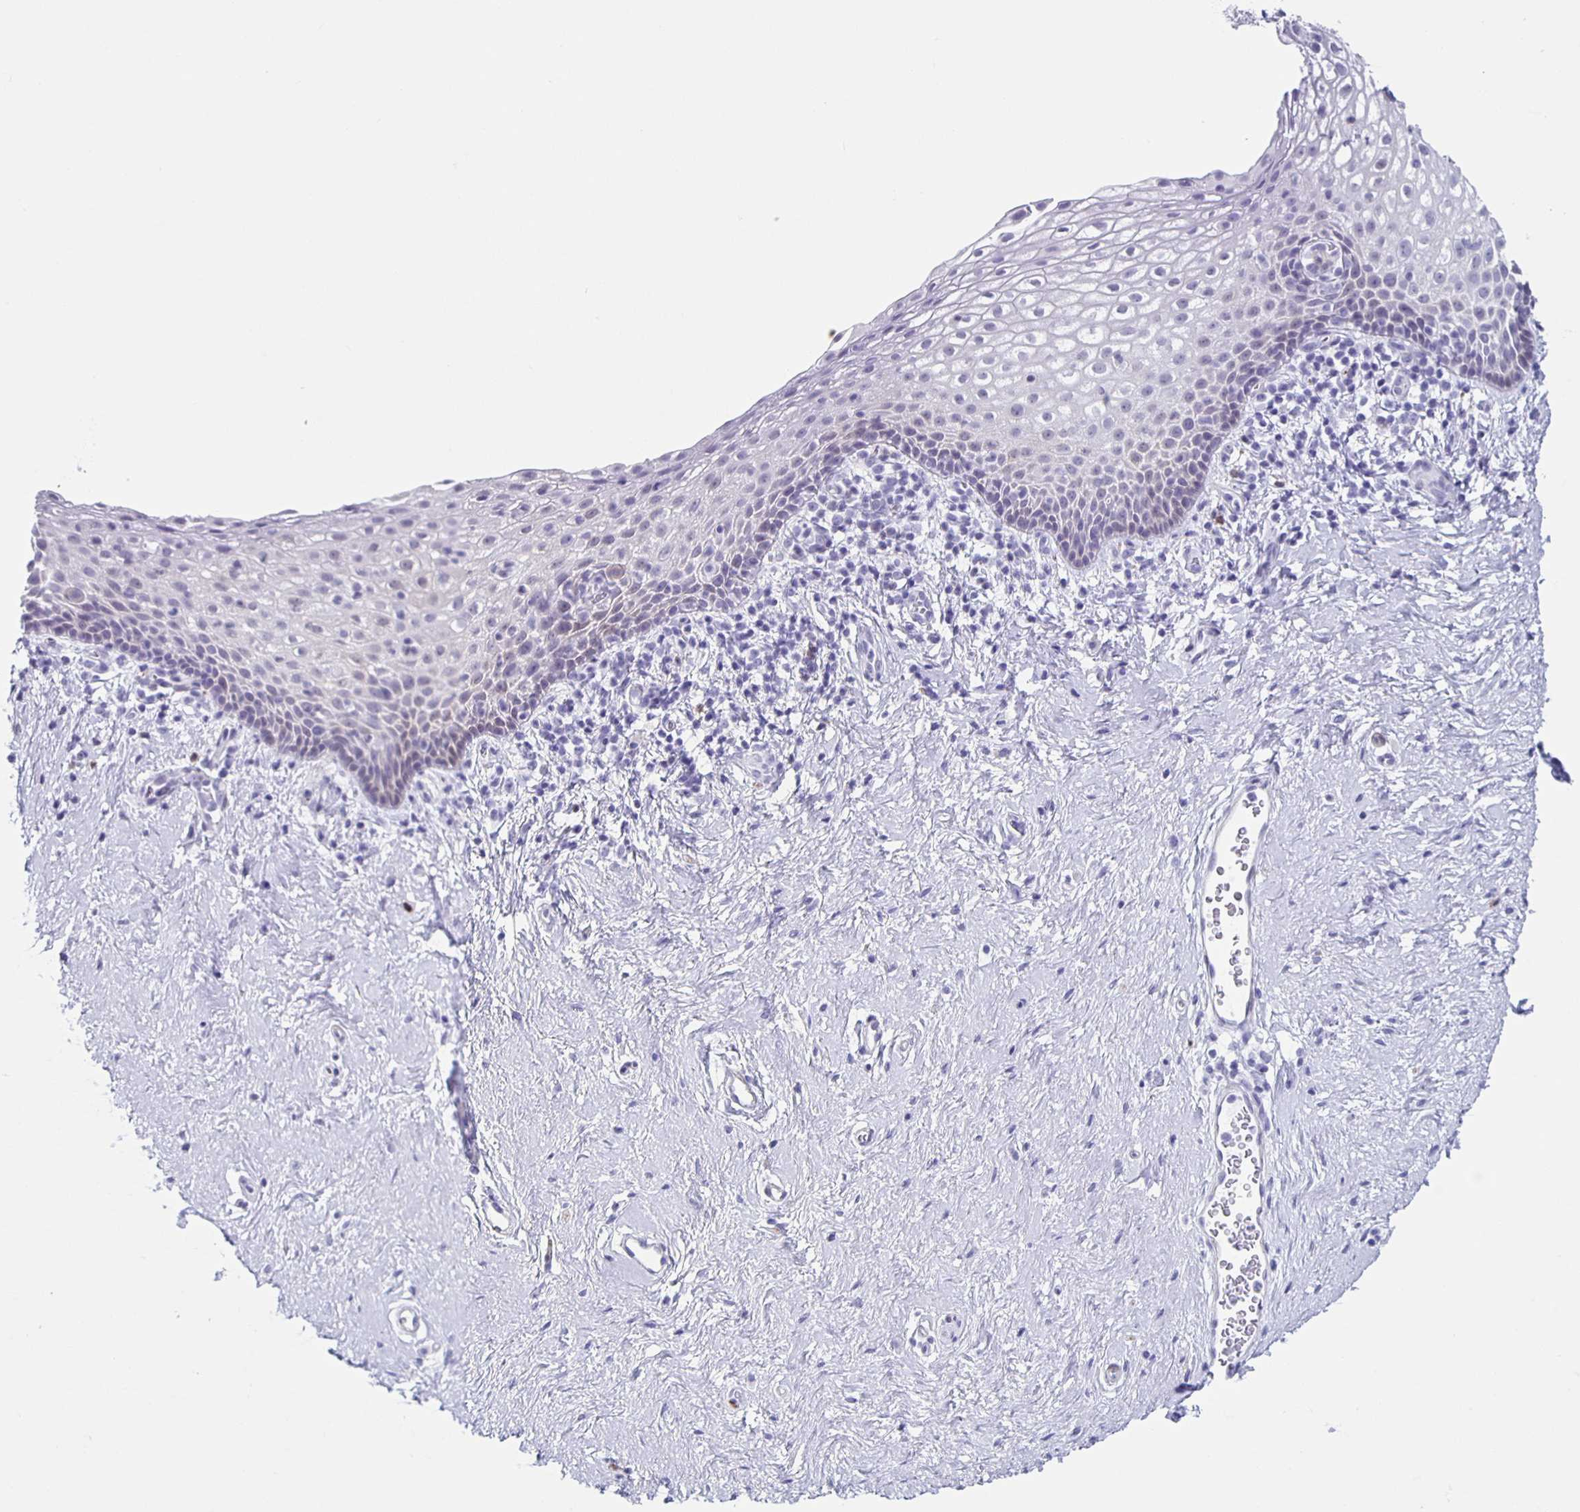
{"staining": {"intensity": "negative", "quantity": "none", "location": "none"}, "tissue": "vagina", "cell_type": "Squamous epithelial cells", "image_type": "normal", "snomed": [{"axis": "morphology", "description": "Normal tissue, NOS"}, {"axis": "topography", "description": "Vagina"}], "caption": "Vagina was stained to show a protein in brown. There is no significant positivity in squamous epithelial cells. (Immunohistochemistry (ihc), brightfield microscopy, high magnification).", "gene": "TPPP", "patient": {"sex": "female", "age": 61}}